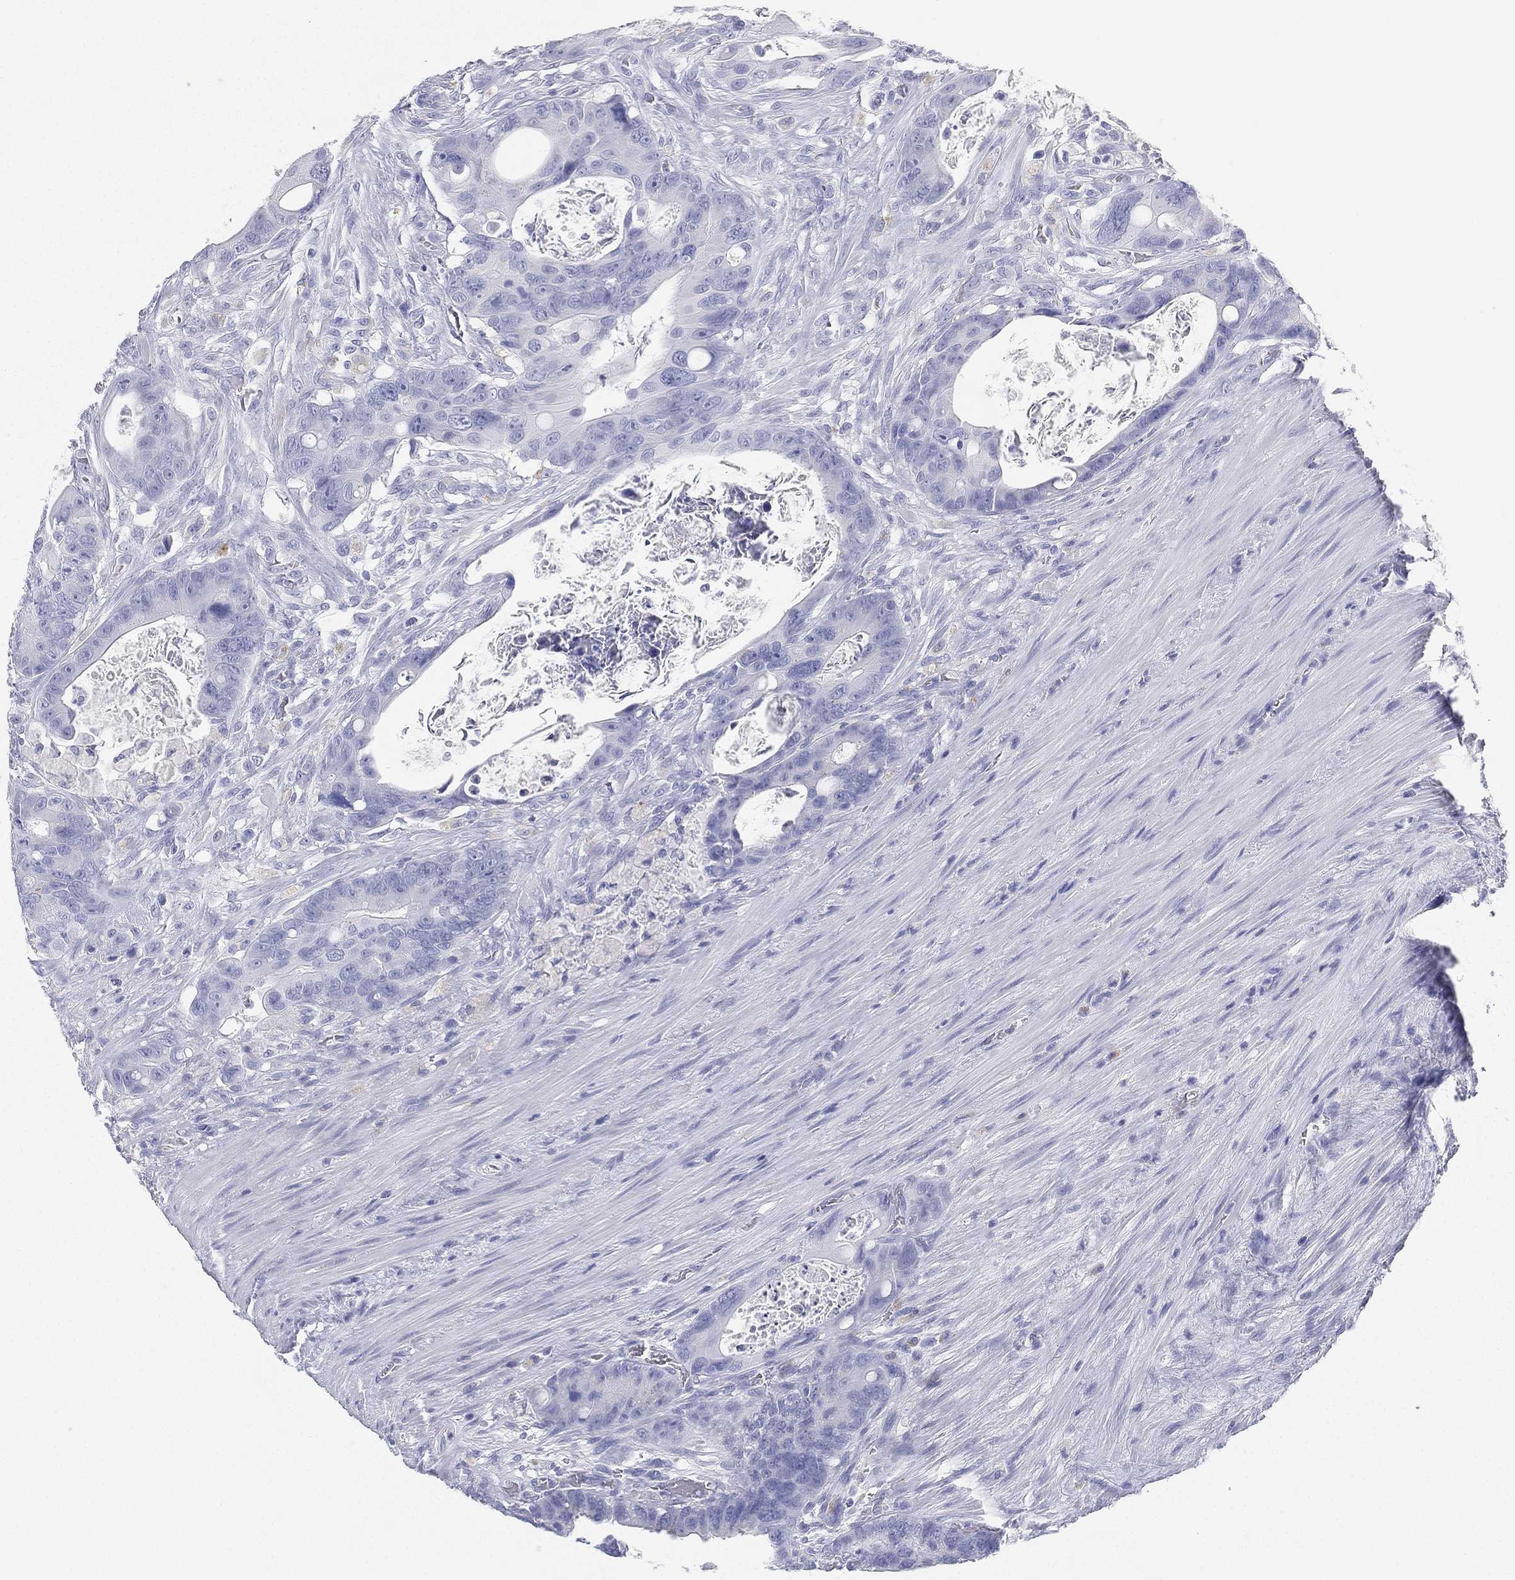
{"staining": {"intensity": "negative", "quantity": "none", "location": "none"}, "tissue": "colorectal cancer", "cell_type": "Tumor cells", "image_type": "cancer", "snomed": [{"axis": "morphology", "description": "Adenocarcinoma, NOS"}, {"axis": "topography", "description": "Rectum"}], "caption": "Immunohistochemical staining of adenocarcinoma (colorectal) displays no significant staining in tumor cells.", "gene": "GPR61", "patient": {"sex": "male", "age": 64}}